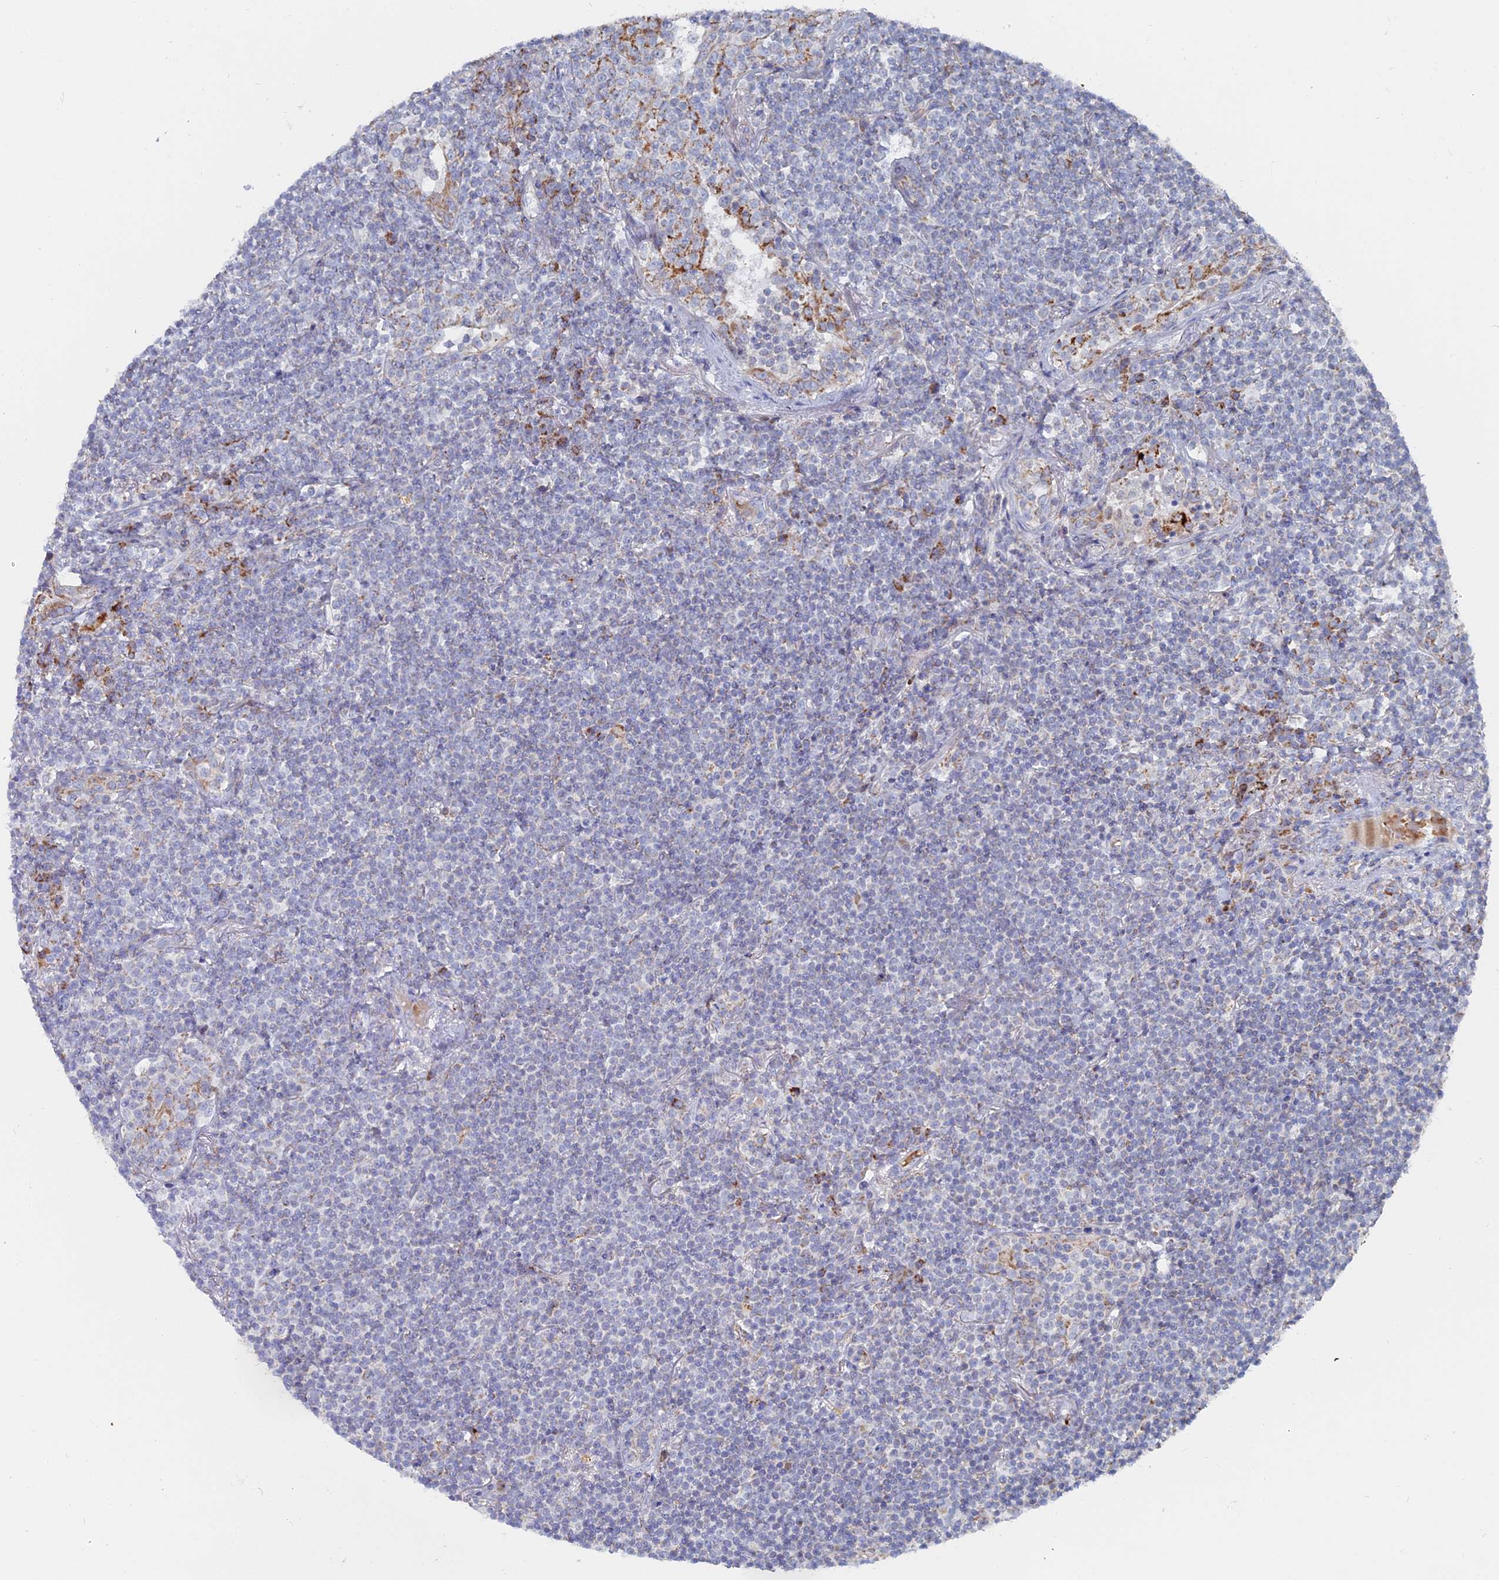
{"staining": {"intensity": "negative", "quantity": "none", "location": "none"}, "tissue": "lymphoma", "cell_type": "Tumor cells", "image_type": "cancer", "snomed": [{"axis": "morphology", "description": "Malignant lymphoma, non-Hodgkin's type, Low grade"}, {"axis": "topography", "description": "Lung"}], "caption": "There is no significant positivity in tumor cells of lymphoma.", "gene": "MPC1", "patient": {"sex": "female", "age": 71}}